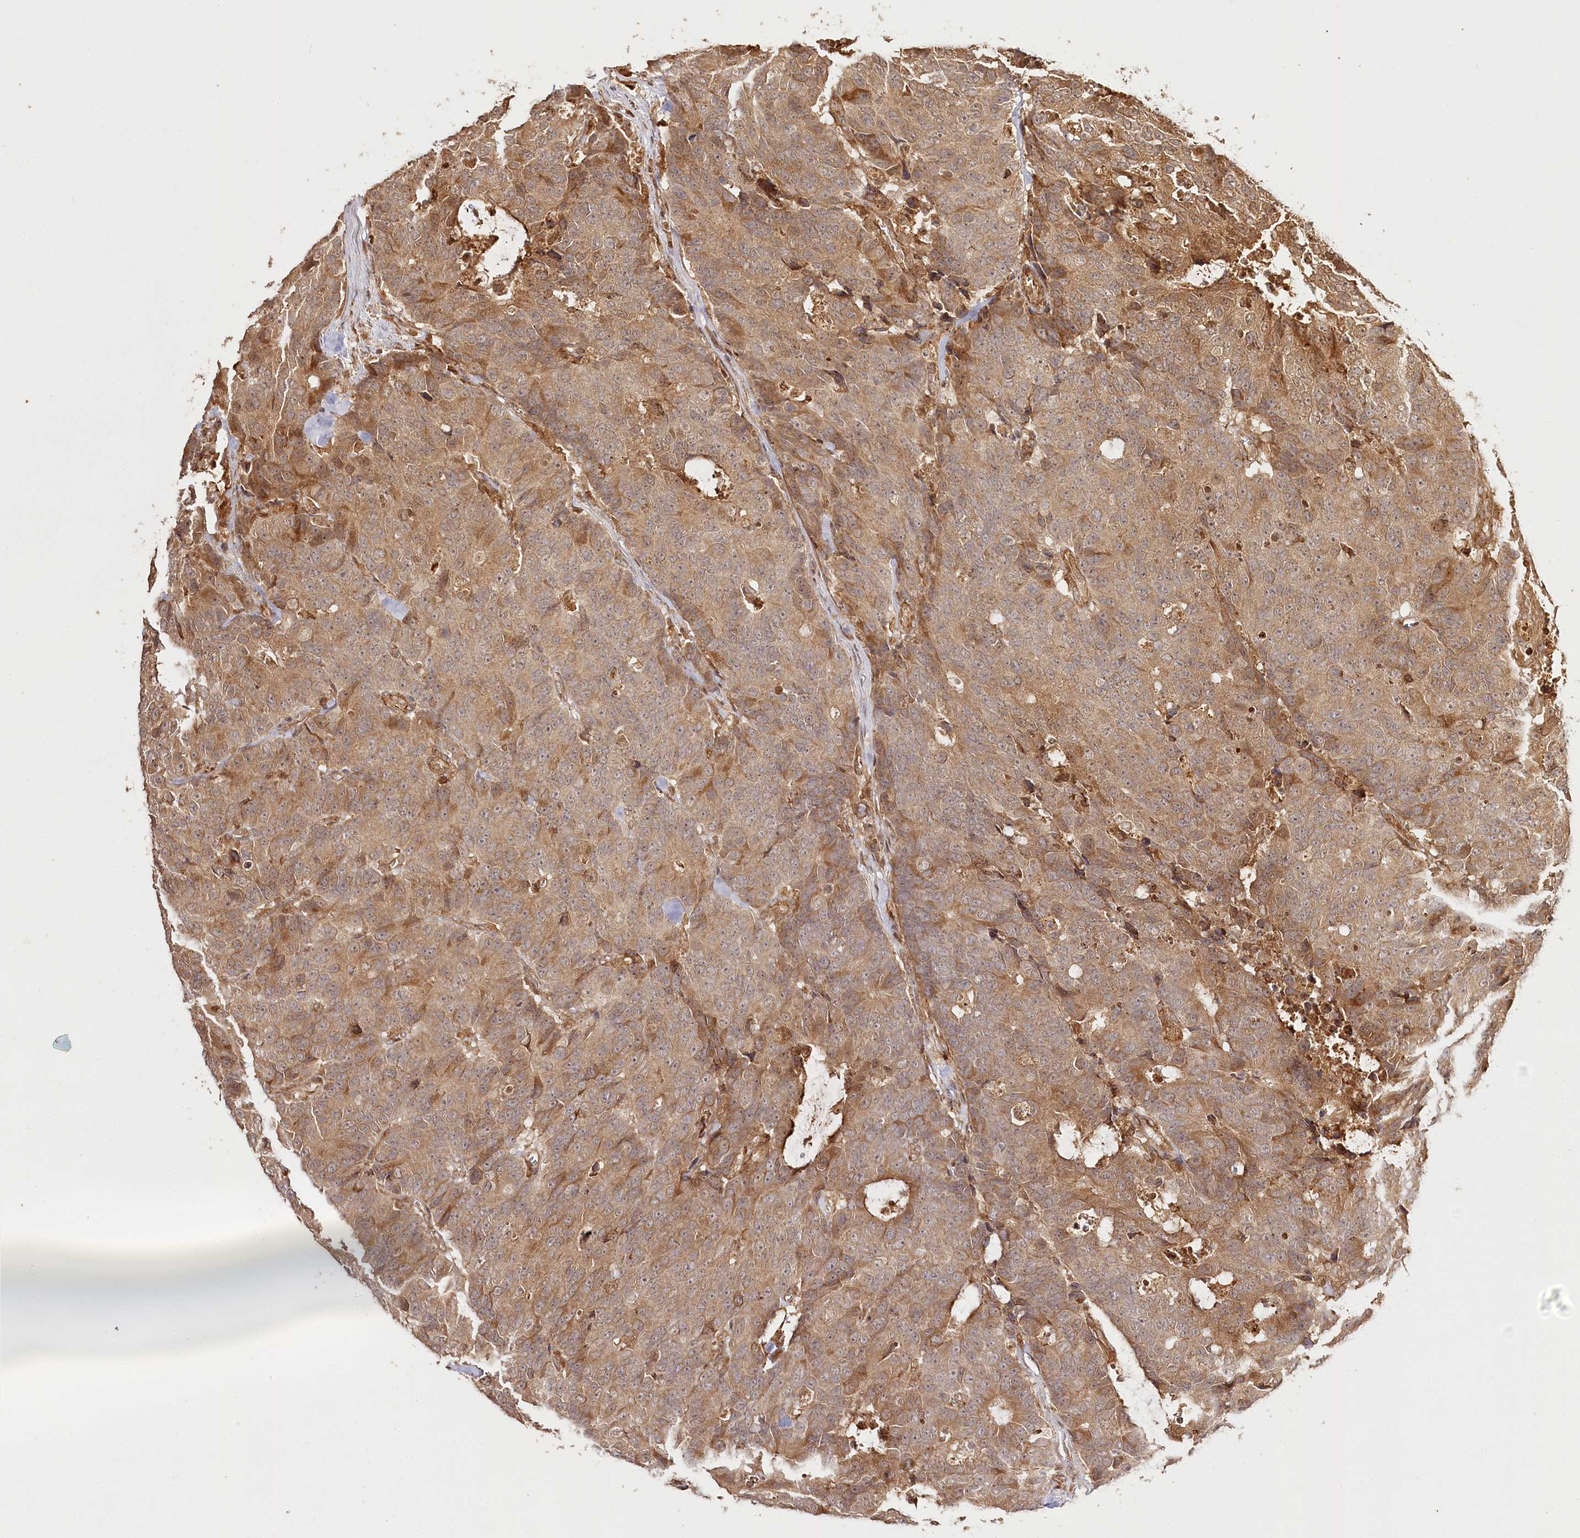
{"staining": {"intensity": "moderate", "quantity": ">75%", "location": "cytoplasmic/membranous"}, "tissue": "colorectal cancer", "cell_type": "Tumor cells", "image_type": "cancer", "snomed": [{"axis": "morphology", "description": "Adenocarcinoma, NOS"}, {"axis": "topography", "description": "Colon"}], "caption": "Brown immunohistochemical staining in human colorectal adenocarcinoma shows moderate cytoplasmic/membranous staining in about >75% of tumor cells.", "gene": "ULK2", "patient": {"sex": "female", "age": 86}}